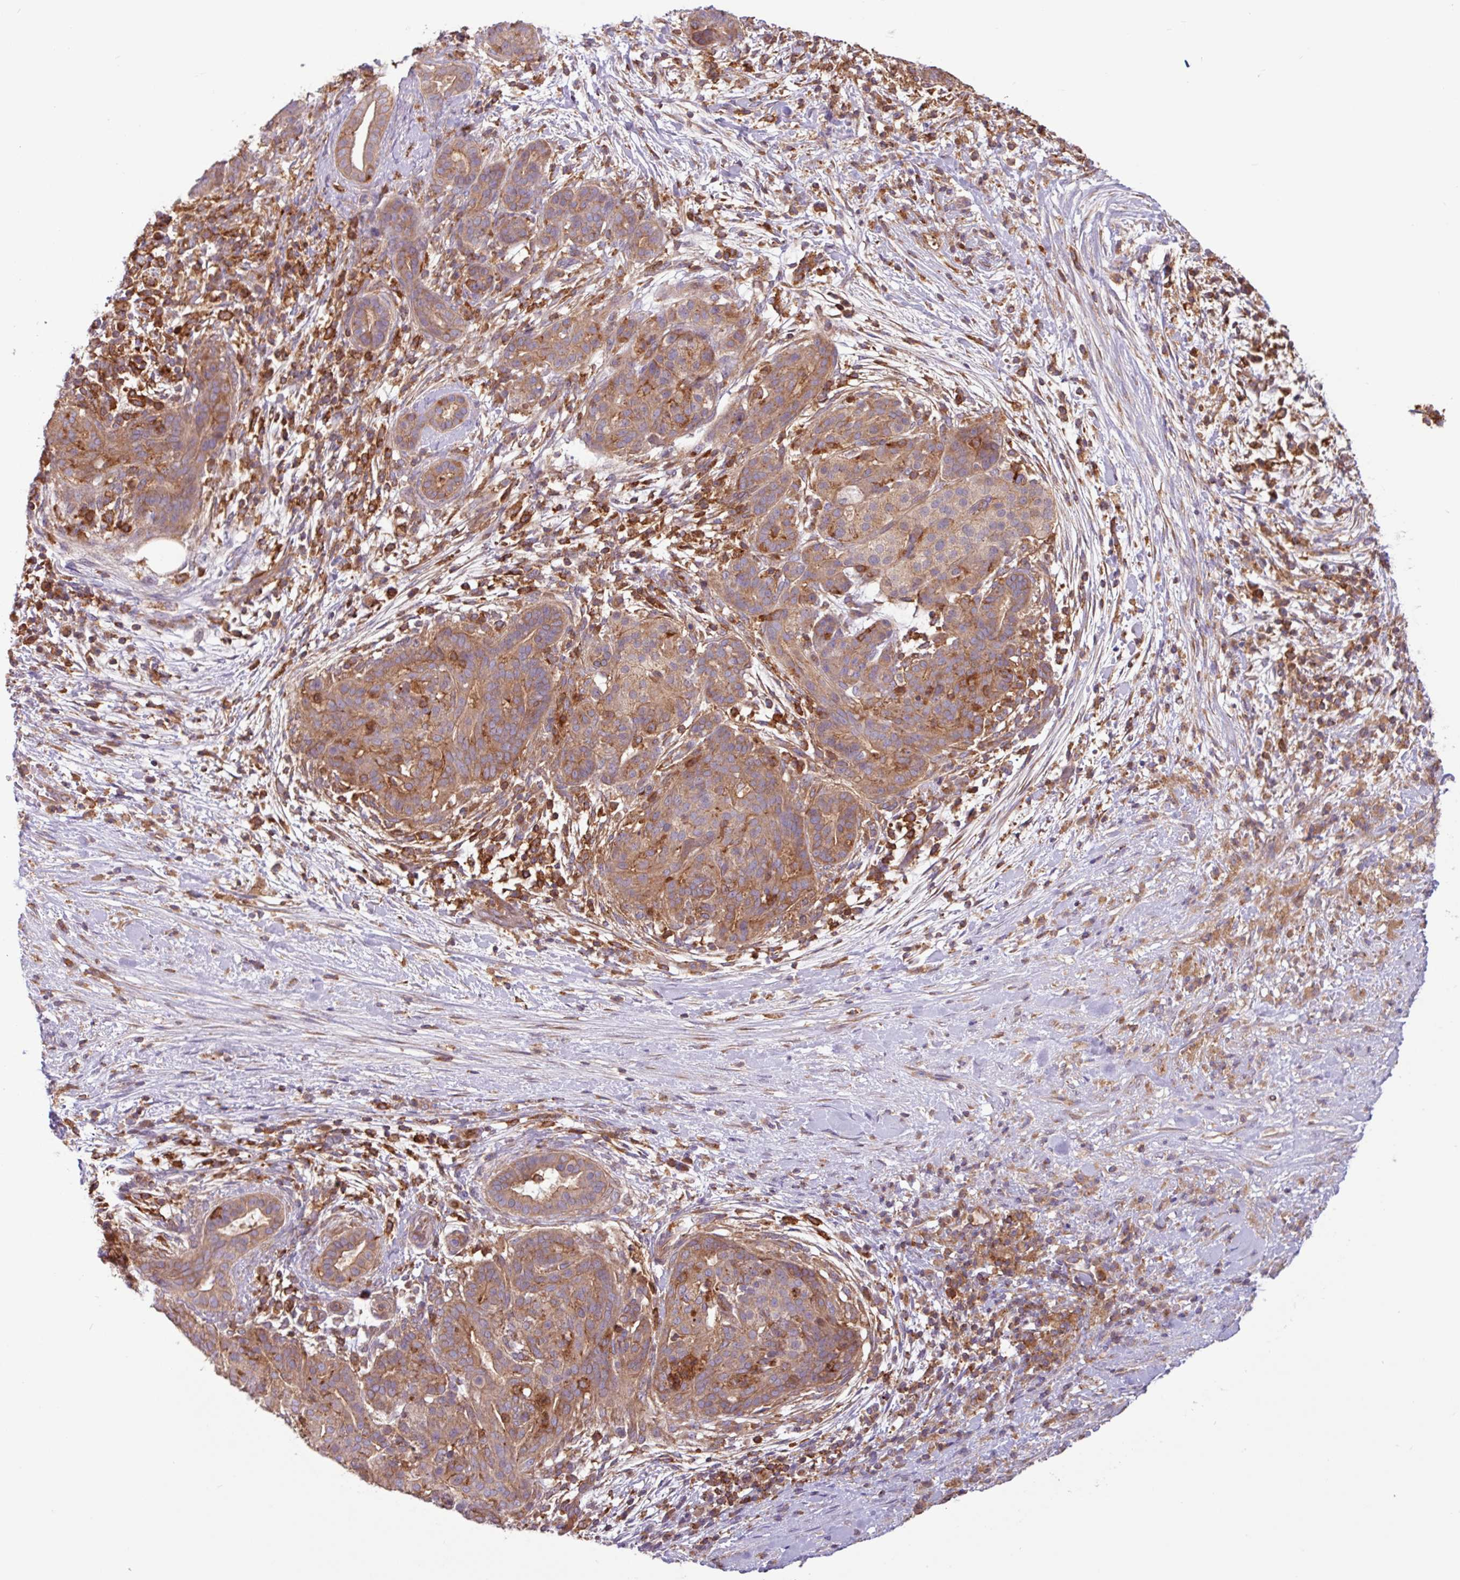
{"staining": {"intensity": "moderate", "quantity": ">75%", "location": "cytoplasmic/membranous"}, "tissue": "pancreatic cancer", "cell_type": "Tumor cells", "image_type": "cancer", "snomed": [{"axis": "morphology", "description": "Adenocarcinoma, NOS"}, {"axis": "topography", "description": "Pancreas"}], "caption": "Immunohistochemical staining of human pancreatic adenocarcinoma shows moderate cytoplasmic/membranous protein expression in about >75% of tumor cells.", "gene": "ACTR3", "patient": {"sex": "male", "age": 44}}